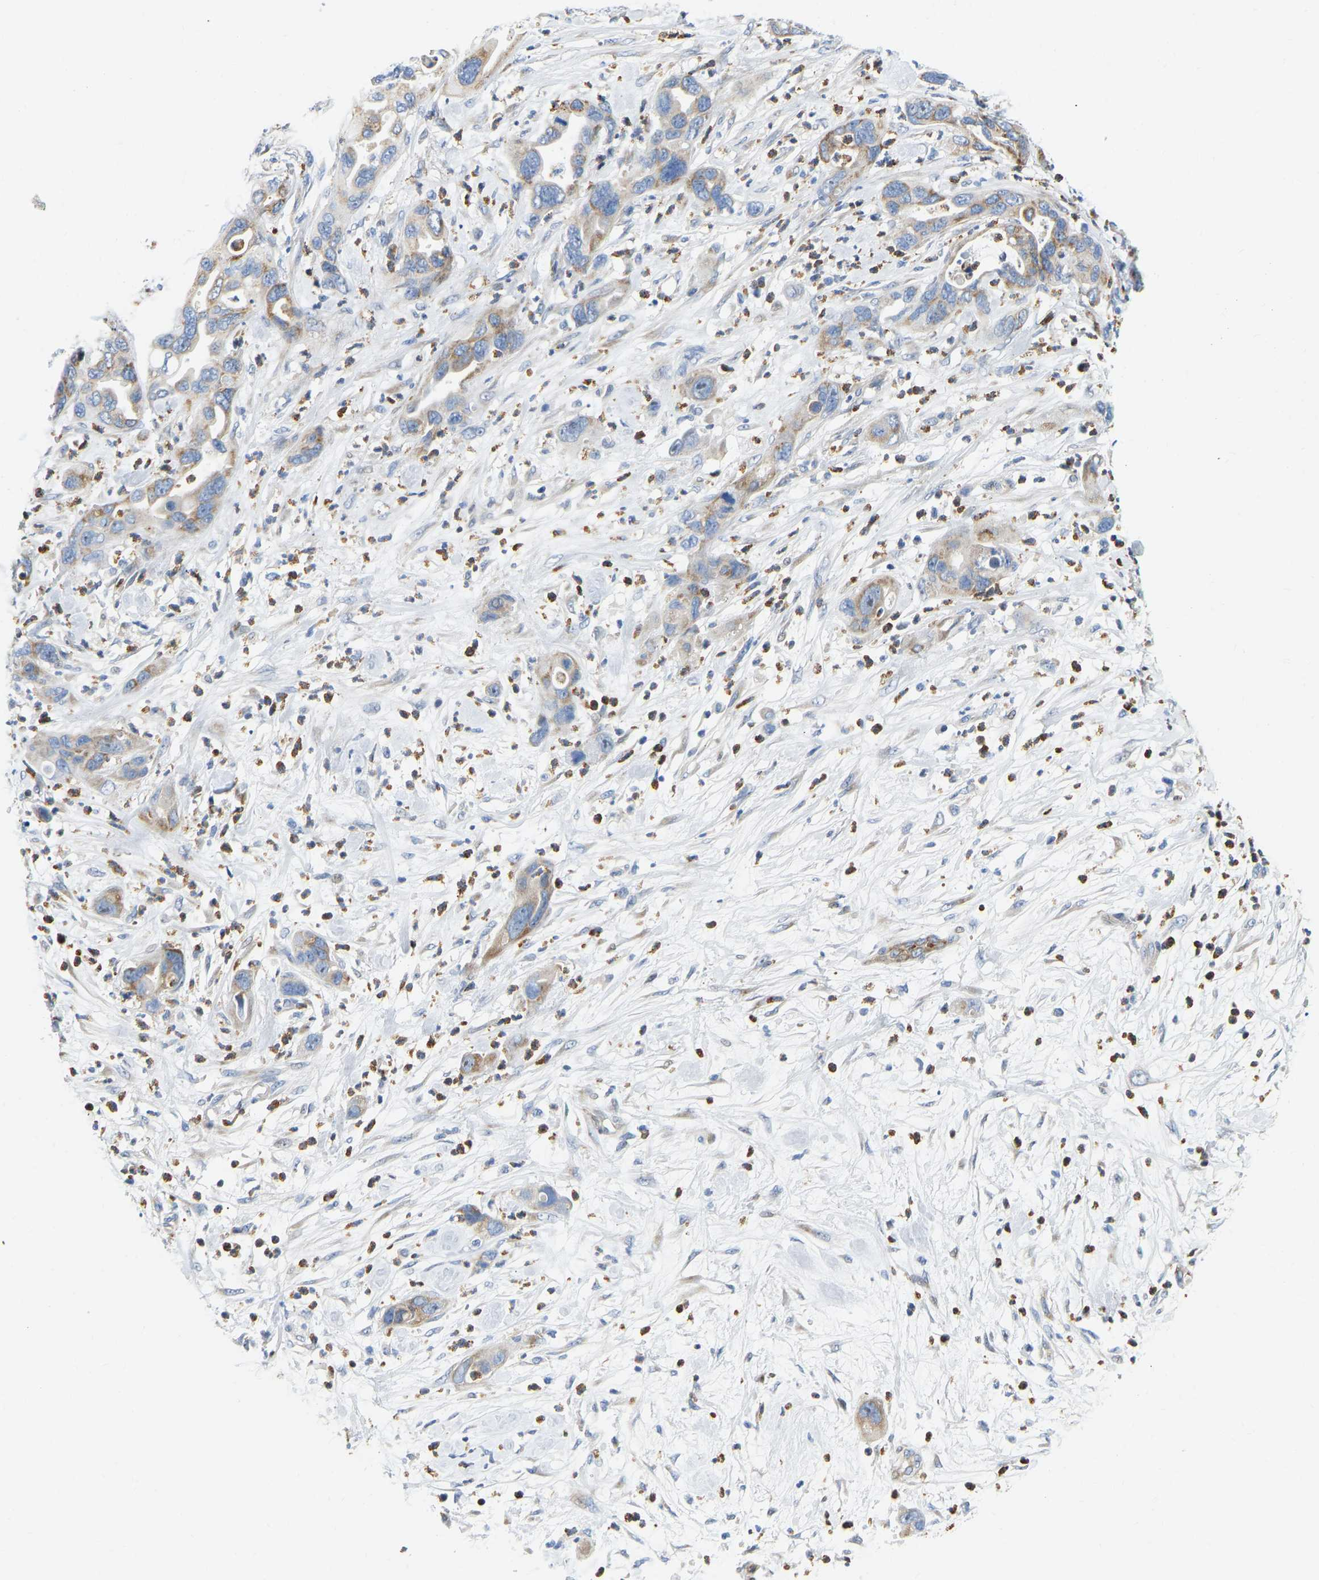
{"staining": {"intensity": "moderate", "quantity": "25%-75%", "location": "cytoplasmic/membranous"}, "tissue": "pancreatic cancer", "cell_type": "Tumor cells", "image_type": "cancer", "snomed": [{"axis": "morphology", "description": "Adenocarcinoma, NOS"}, {"axis": "topography", "description": "Pancreas"}], "caption": "This is an image of immunohistochemistry staining of pancreatic cancer (adenocarcinoma), which shows moderate staining in the cytoplasmic/membranous of tumor cells.", "gene": "HDAC5", "patient": {"sex": "female", "age": 71}}